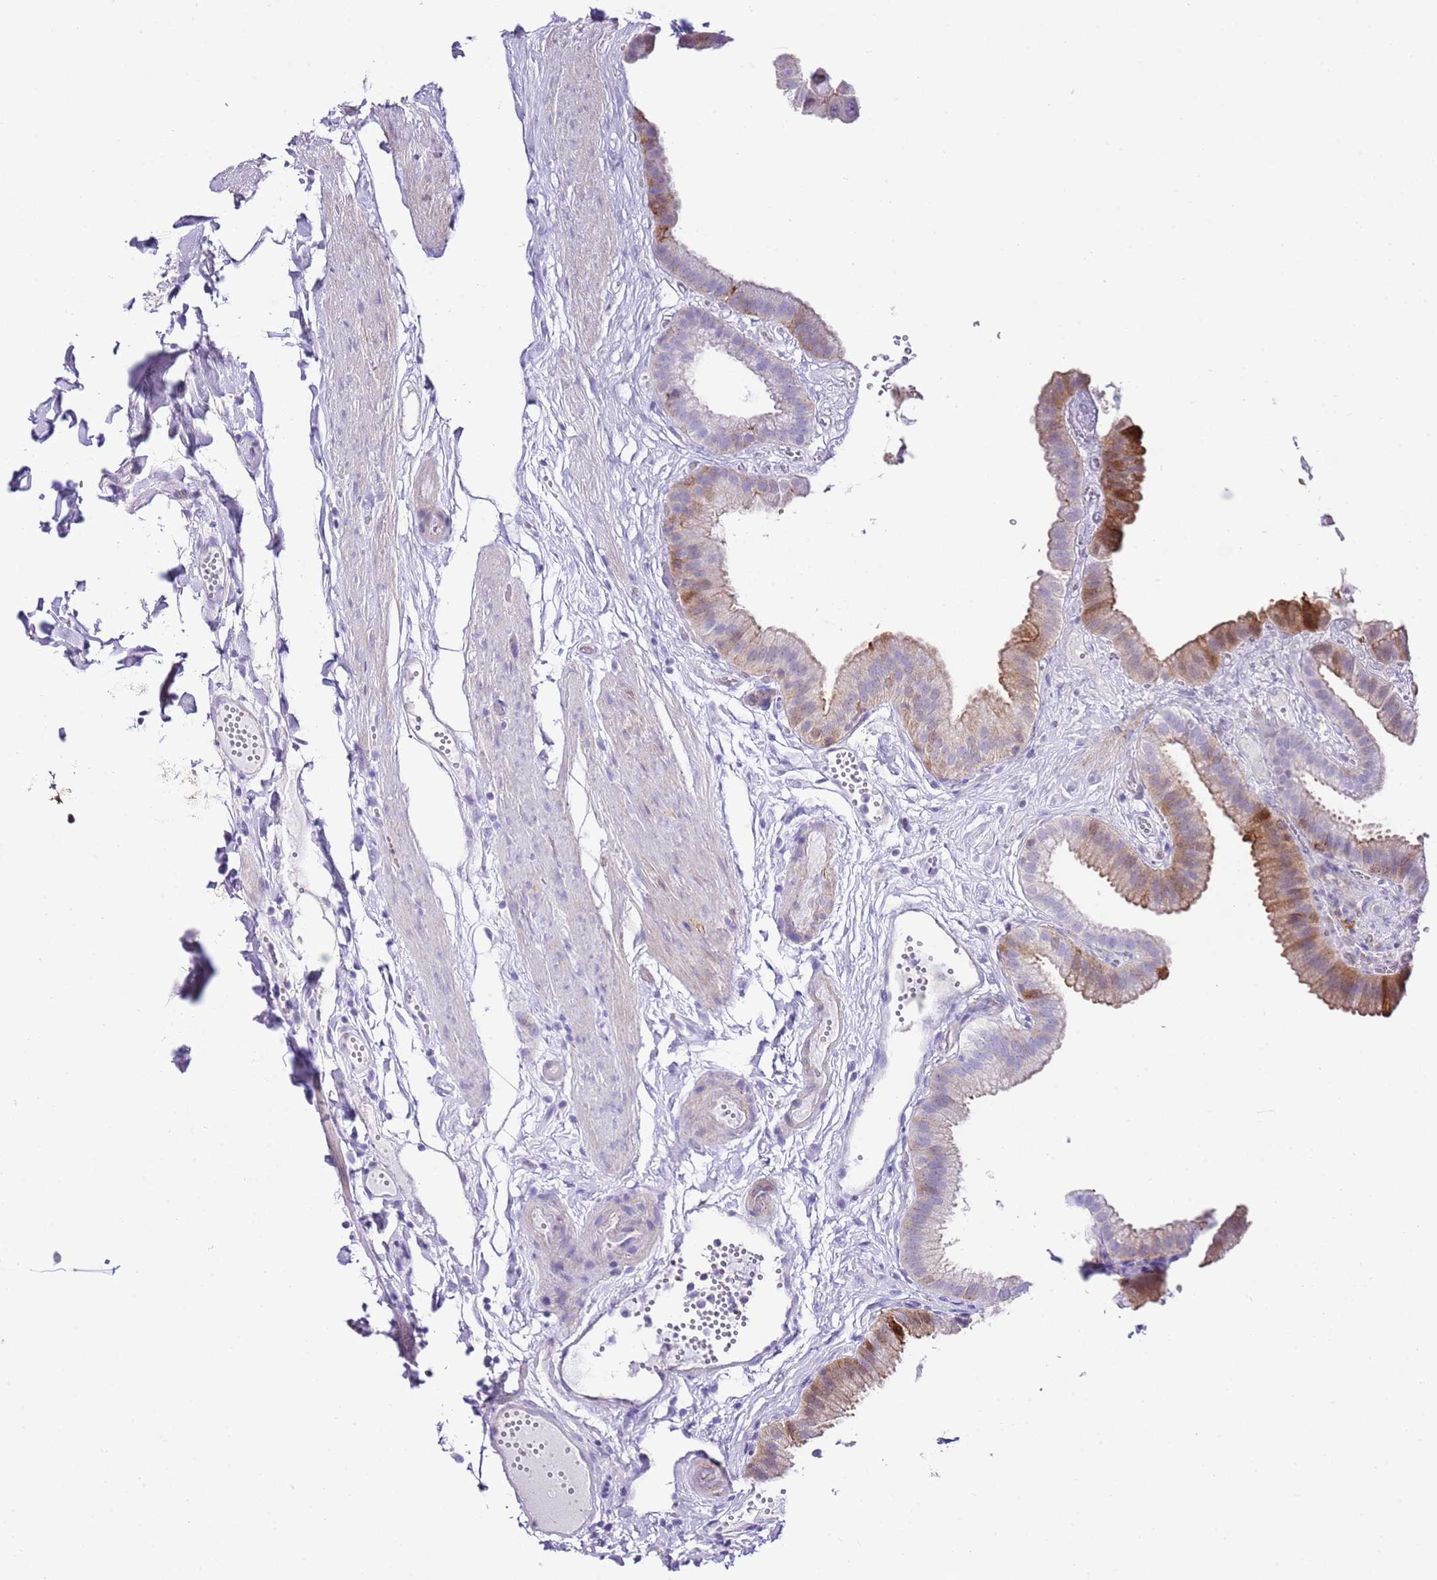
{"staining": {"intensity": "moderate", "quantity": "25%-75%", "location": "cytoplasmic/membranous"}, "tissue": "gallbladder", "cell_type": "Glandular cells", "image_type": "normal", "snomed": [{"axis": "morphology", "description": "Normal tissue, NOS"}, {"axis": "topography", "description": "Gallbladder"}], "caption": "About 25%-75% of glandular cells in normal gallbladder display moderate cytoplasmic/membranous protein staining as visualized by brown immunohistochemical staining.", "gene": "ALDH3A1", "patient": {"sex": "female", "age": 61}}